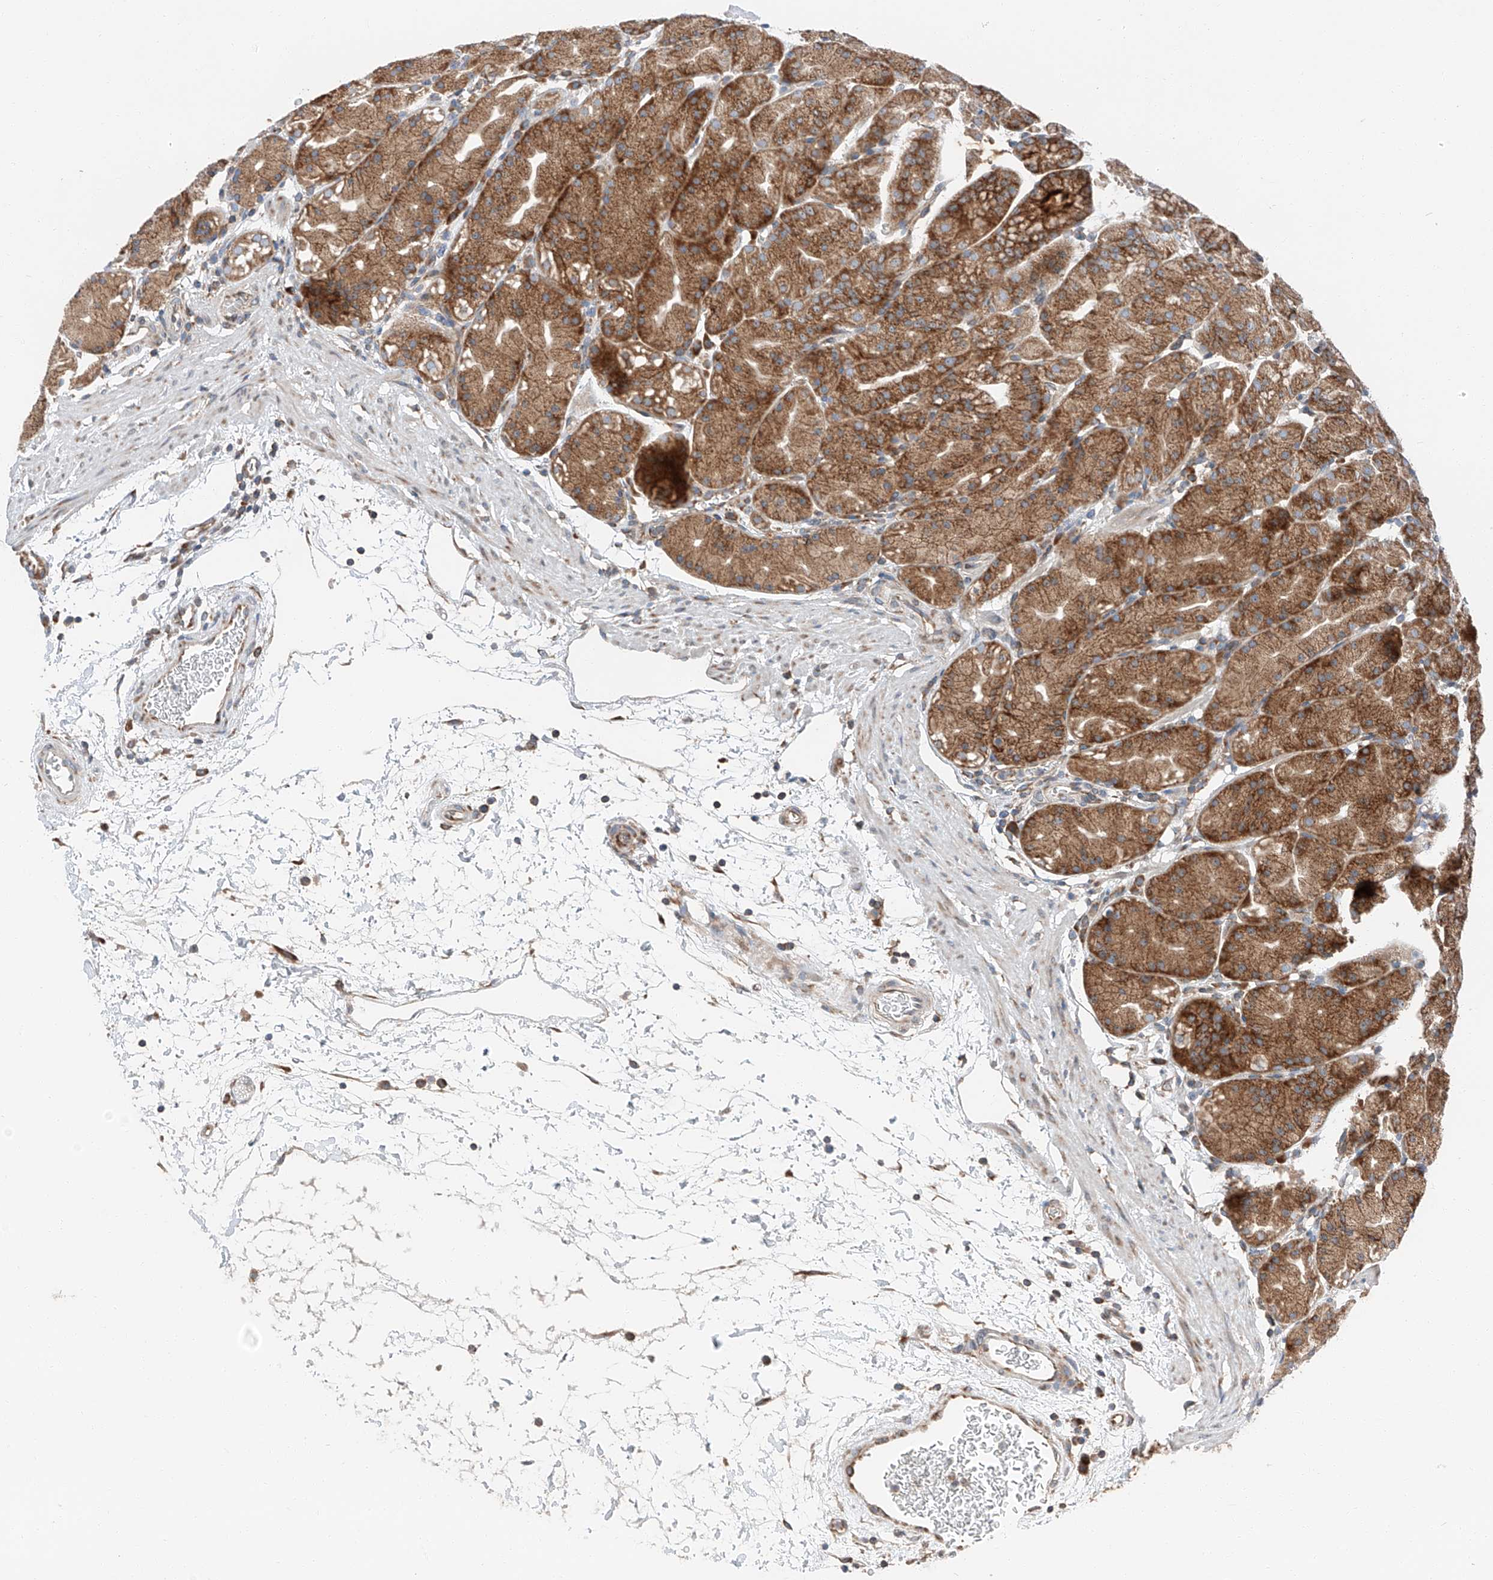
{"staining": {"intensity": "moderate", "quantity": ">75%", "location": "cytoplasmic/membranous"}, "tissue": "stomach", "cell_type": "Glandular cells", "image_type": "normal", "snomed": [{"axis": "morphology", "description": "Normal tissue, NOS"}, {"axis": "topography", "description": "Stomach, upper"}], "caption": "IHC of unremarkable stomach reveals medium levels of moderate cytoplasmic/membranous expression in approximately >75% of glandular cells.", "gene": "ZC3H15", "patient": {"sex": "male", "age": 48}}